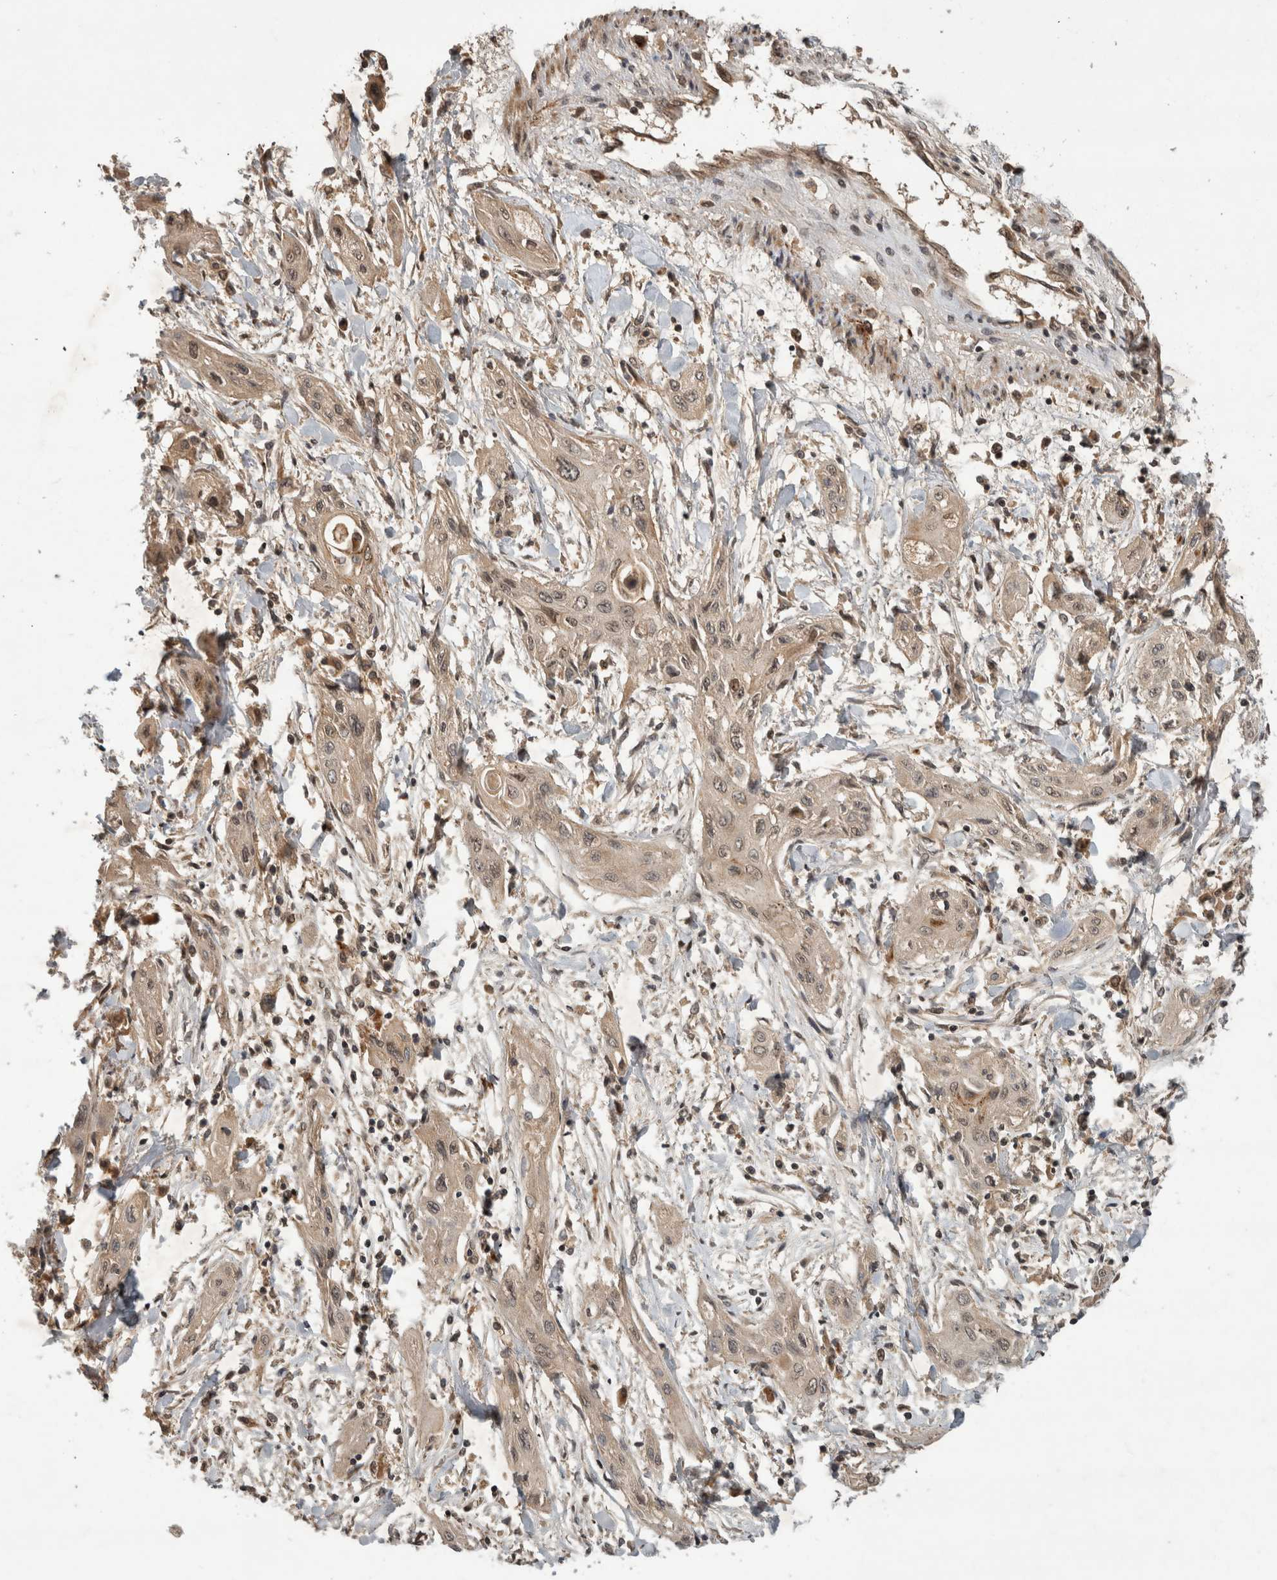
{"staining": {"intensity": "weak", "quantity": ">75%", "location": "cytoplasmic/membranous"}, "tissue": "lung cancer", "cell_type": "Tumor cells", "image_type": "cancer", "snomed": [{"axis": "morphology", "description": "Squamous cell carcinoma, NOS"}, {"axis": "topography", "description": "Lung"}], "caption": "Immunohistochemistry (DAB (3,3'-diaminobenzidine)) staining of human lung cancer (squamous cell carcinoma) demonstrates weak cytoplasmic/membranous protein staining in about >75% of tumor cells. (DAB = brown stain, brightfield microscopy at high magnification).", "gene": "PITPNC1", "patient": {"sex": "female", "age": 47}}